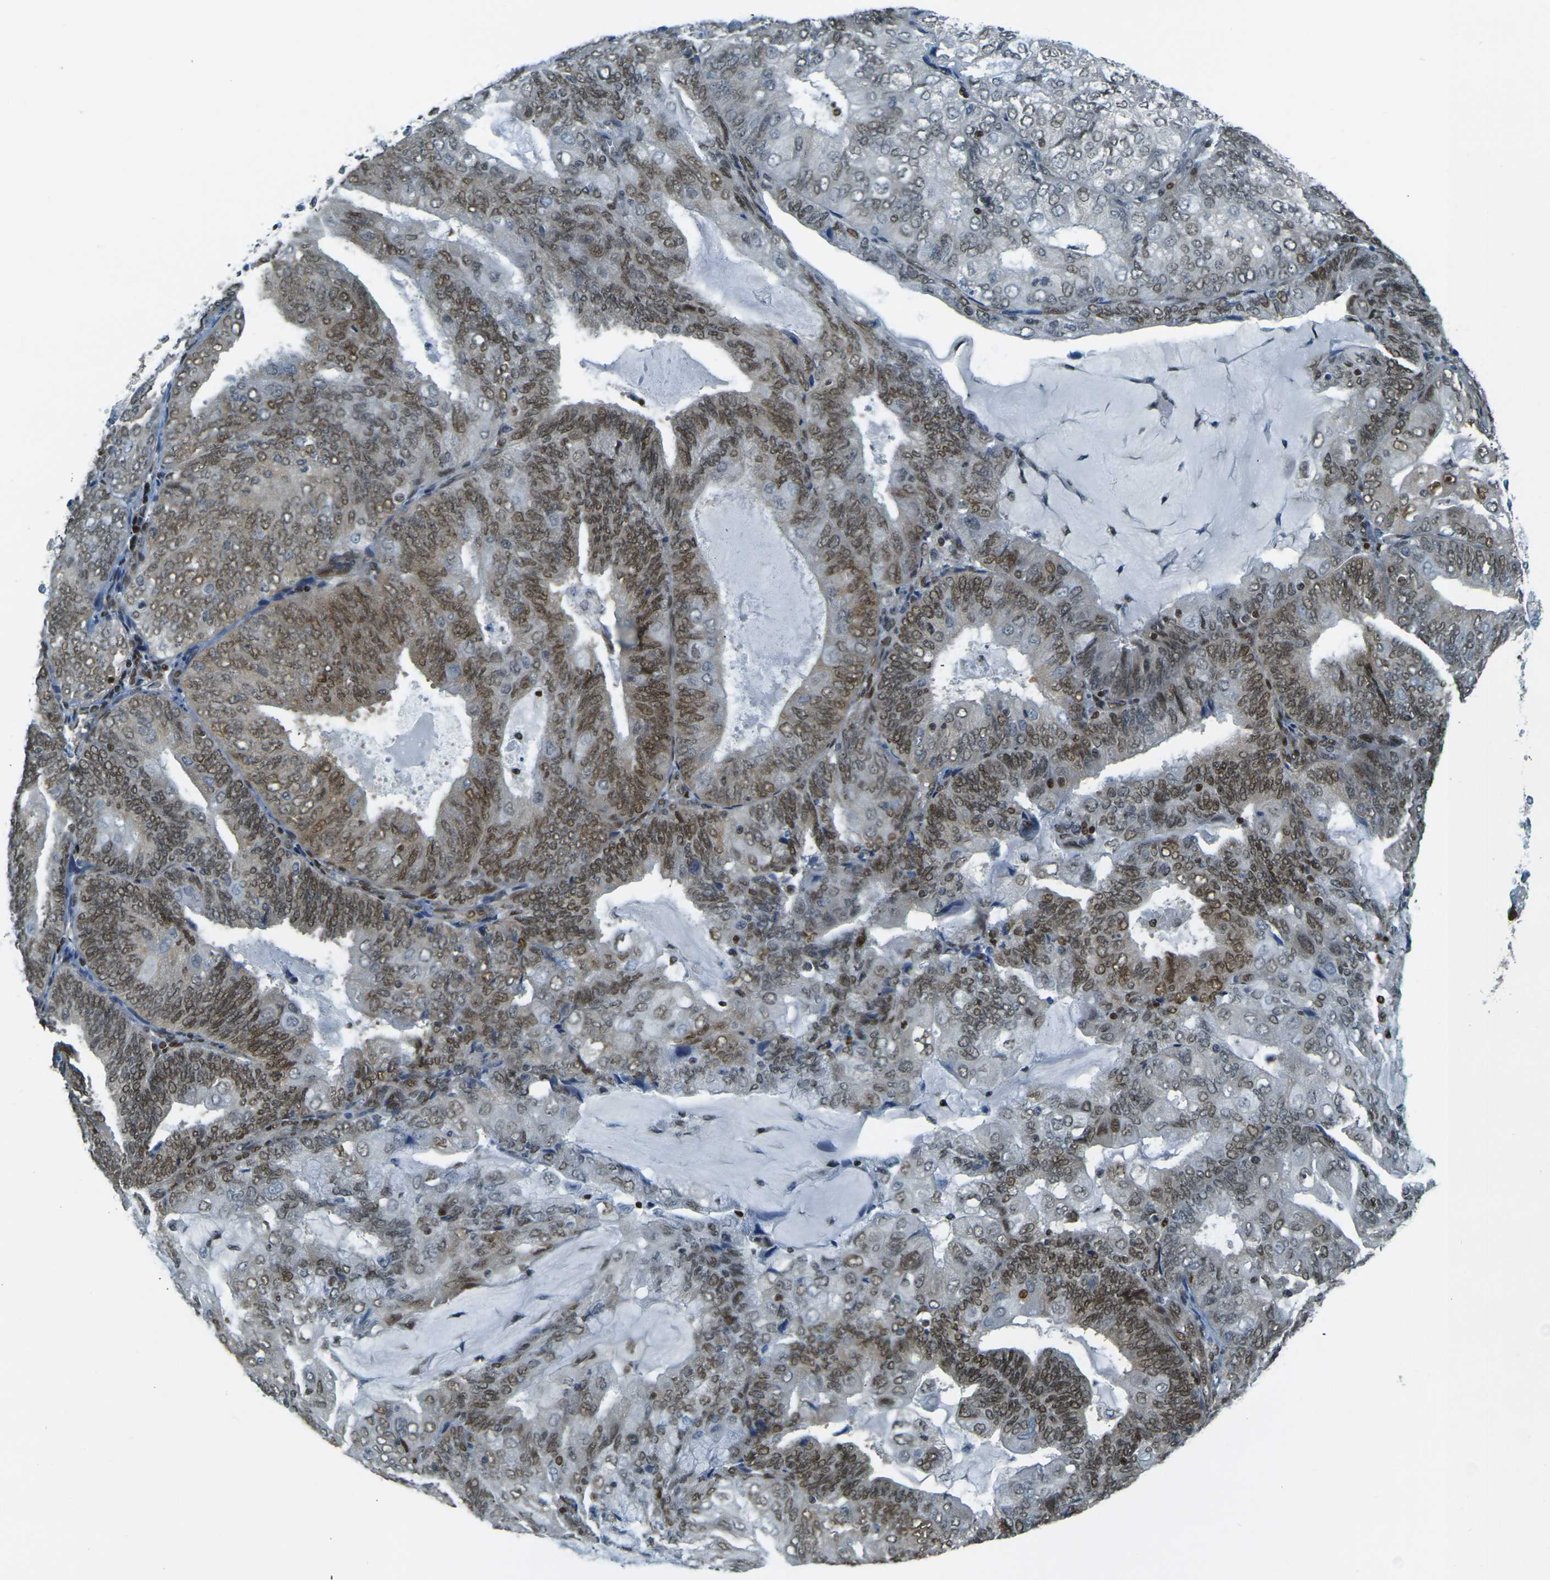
{"staining": {"intensity": "moderate", "quantity": "25%-75%", "location": "nuclear"}, "tissue": "endometrial cancer", "cell_type": "Tumor cells", "image_type": "cancer", "snomed": [{"axis": "morphology", "description": "Adenocarcinoma, NOS"}, {"axis": "topography", "description": "Endometrium"}], "caption": "Moderate nuclear protein positivity is identified in about 25%-75% of tumor cells in endometrial cancer (adenocarcinoma). (Brightfield microscopy of DAB IHC at high magnification).", "gene": "NHEJ1", "patient": {"sex": "female", "age": 81}}